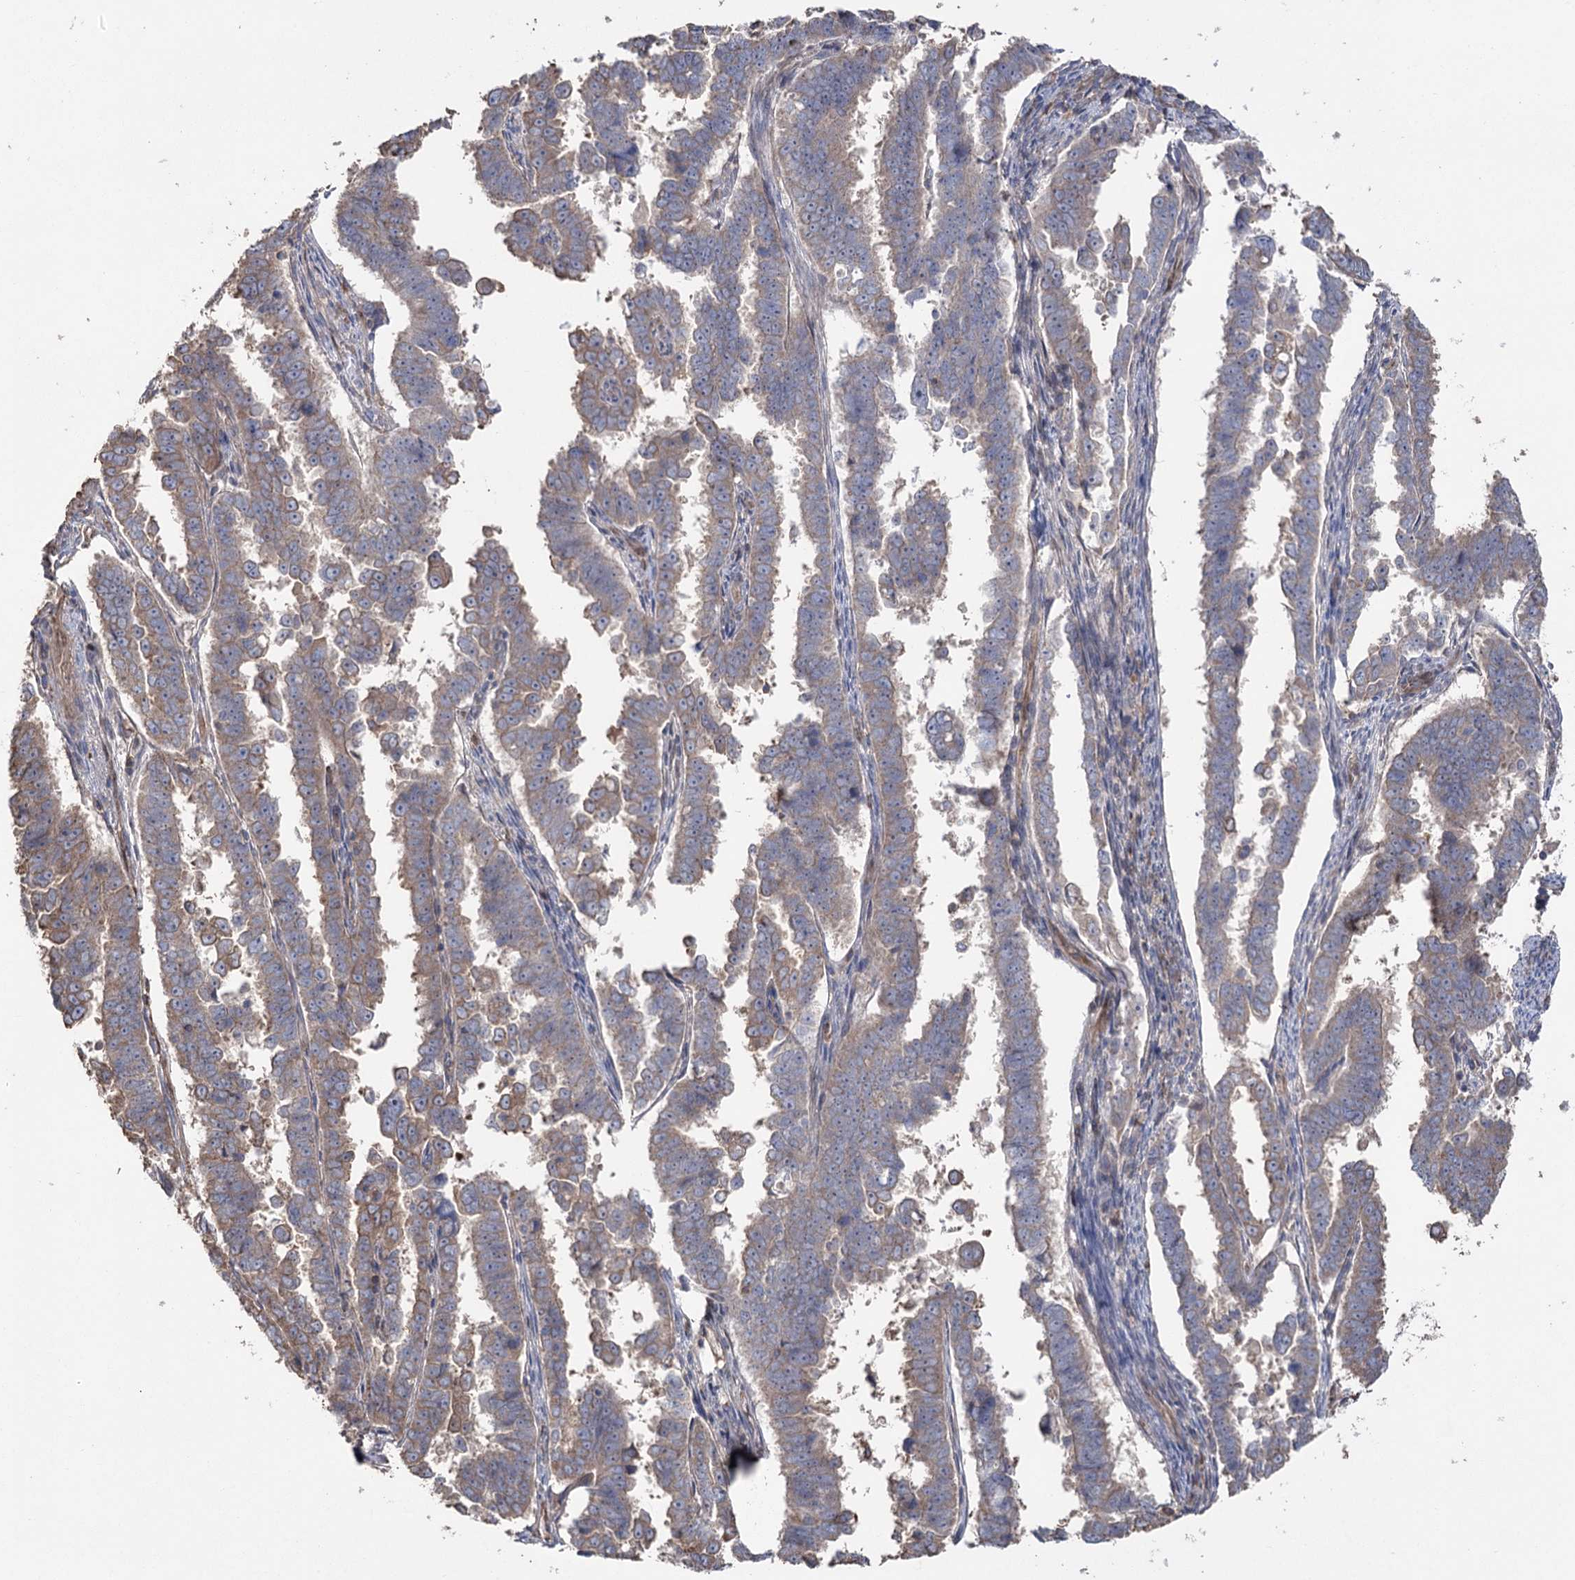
{"staining": {"intensity": "weak", "quantity": "25%-75%", "location": "cytoplasmic/membranous"}, "tissue": "endometrial cancer", "cell_type": "Tumor cells", "image_type": "cancer", "snomed": [{"axis": "morphology", "description": "Adenocarcinoma, NOS"}, {"axis": "topography", "description": "Endometrium"}], "caption": "Adenocarcinoma (endometrial) was stained to show a protein in brown. There is low levels of weak cytoplasmic/membranous staining in approximately 25%-75% of tumor cells. The staining is performed using DAB brown chromogen to label protein expression. The nuclei are counter-stained blue using hematoxylin.", "gene": "FAM13B", "patient": {"sex": "female", "age": 75}}